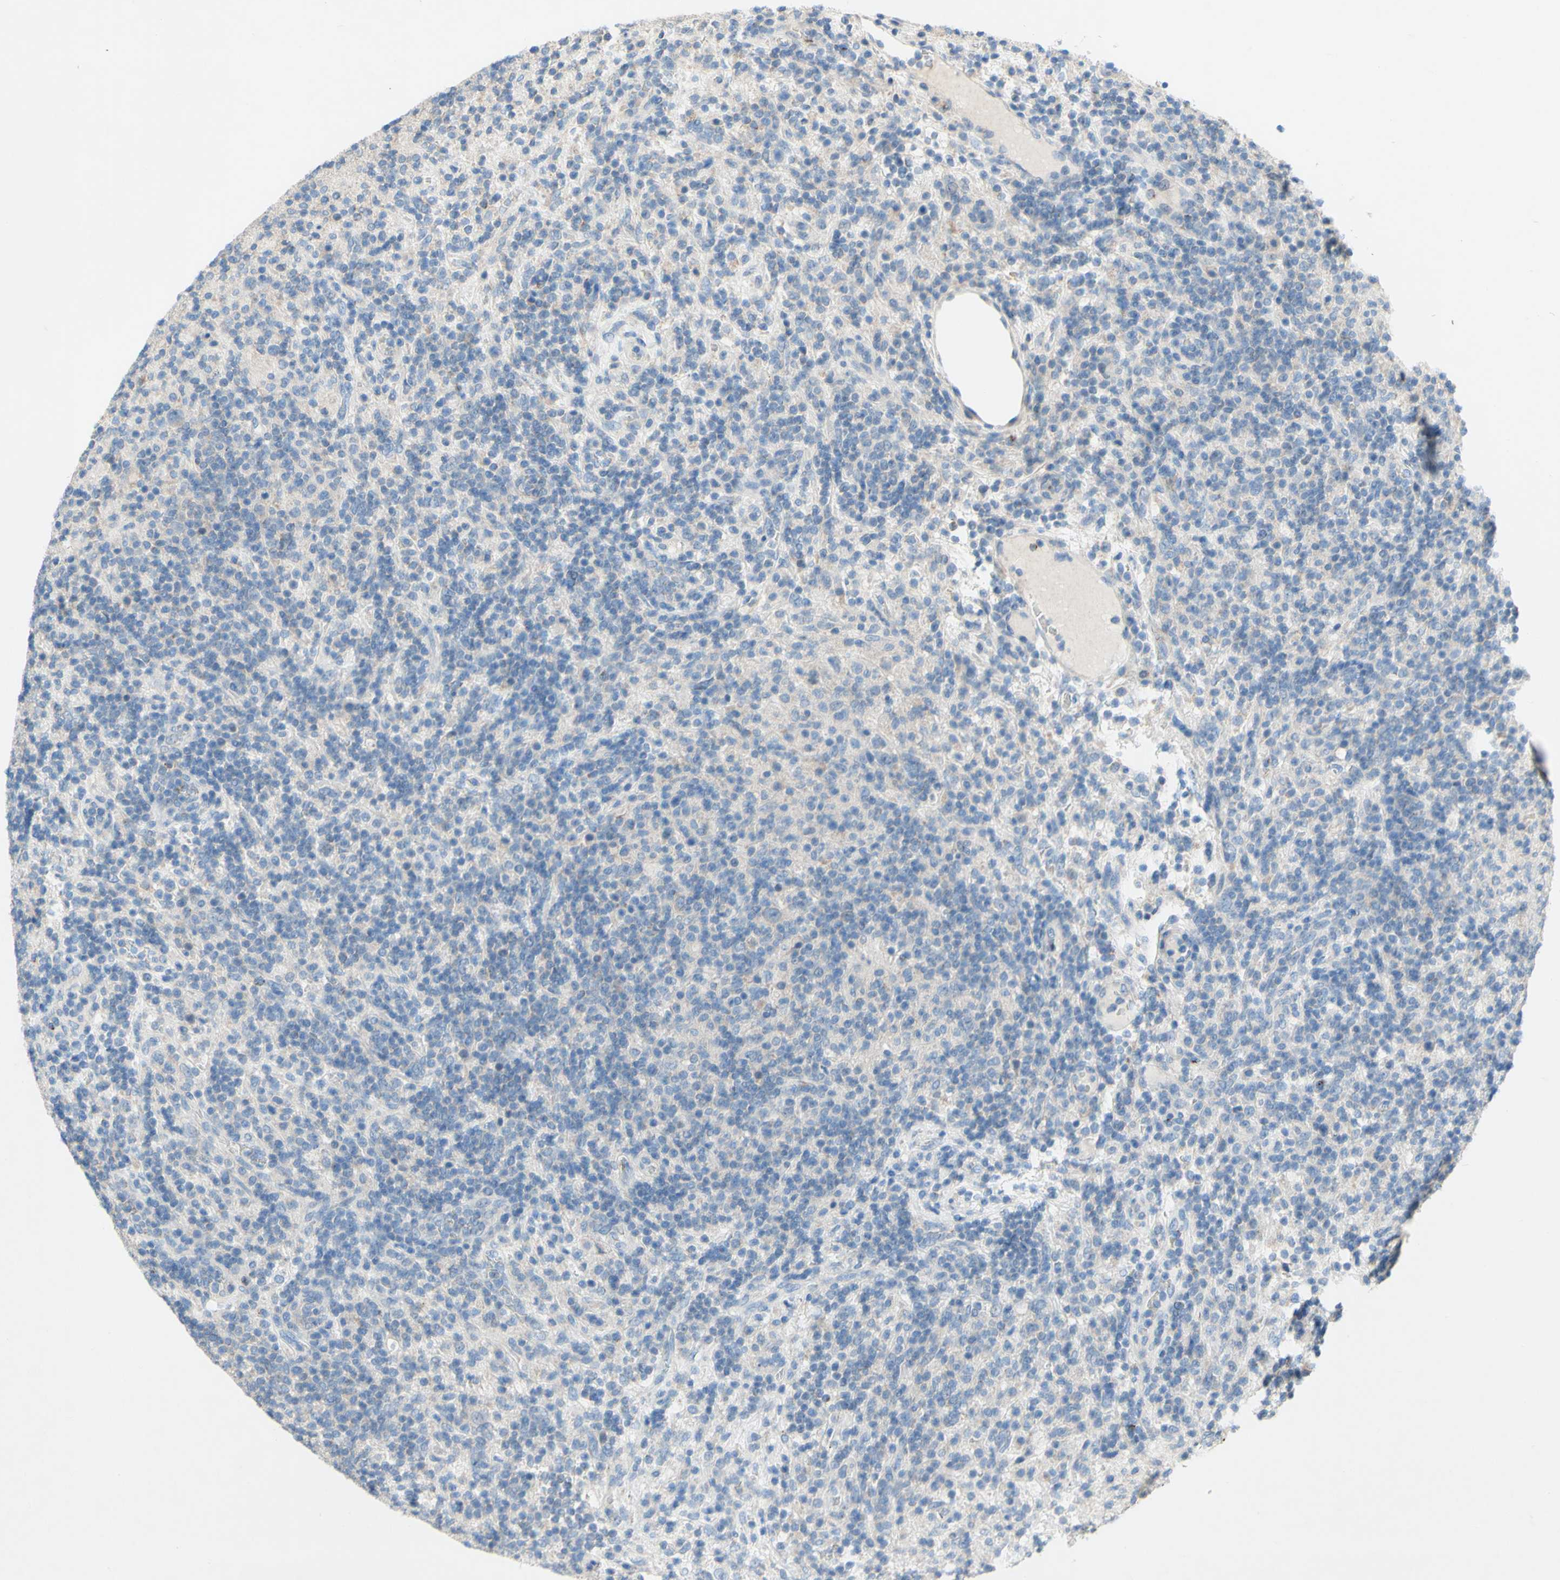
{"staining": {"intensity": "negative", "quantity": "none", "location": "none"}, "tissue": "lymphoma", "cell_type": "Tumor cells", "image_type": "cancer", "snomed": [{"axis": "morphology", "description": "Hodgkin's disease, NOS"}, {"axis": "topography", "description": "Lymph node"}], "caption": "Immunohistochemical staining of human Hodgkin's disease shows no significant expression in tumor cells.", "gene": "ACADL", "patient": {"sex": "male", "age": 70}}